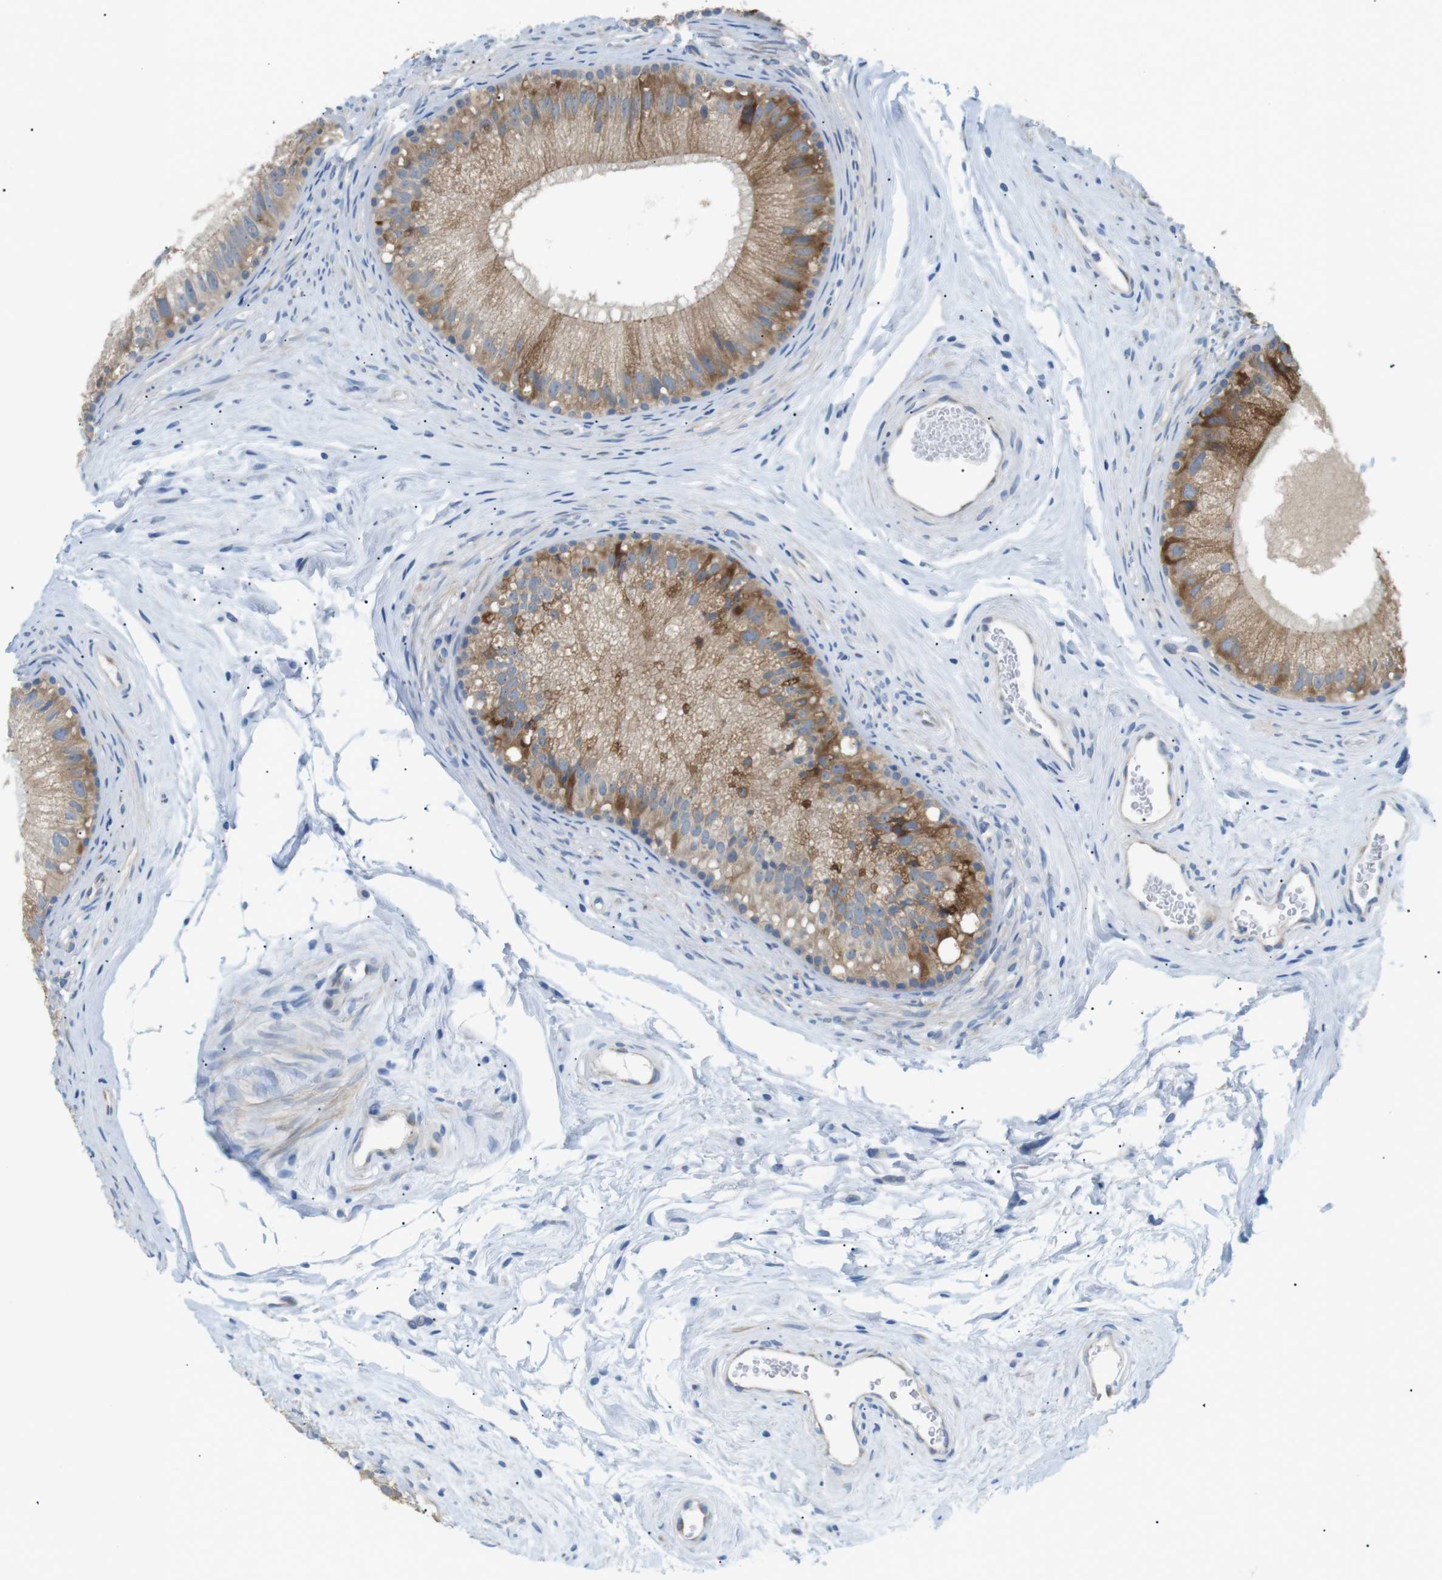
{"staining": {"intensity": "moderate", "quantity": ">75%", "location": "cytoplasmic/membranous"}, "tissue": "epididymis", "cell_type": "Glandular cells", "image_type": "normal", "snomed": [{"axis": "morphology", "description": "Normal tissue, NOS"}, {"axis": "topography", "description": "Epididymis"}], "caption": "Epididymis stained with immunohistochemistry reveals moderate cytoplasmic/membranous staining in about >75% of glandular cells. (DAB IHC with brightfield microscopy, high magnification).", "gene": "MTARC2", "patient": {"sex": "male", "age": 56}}